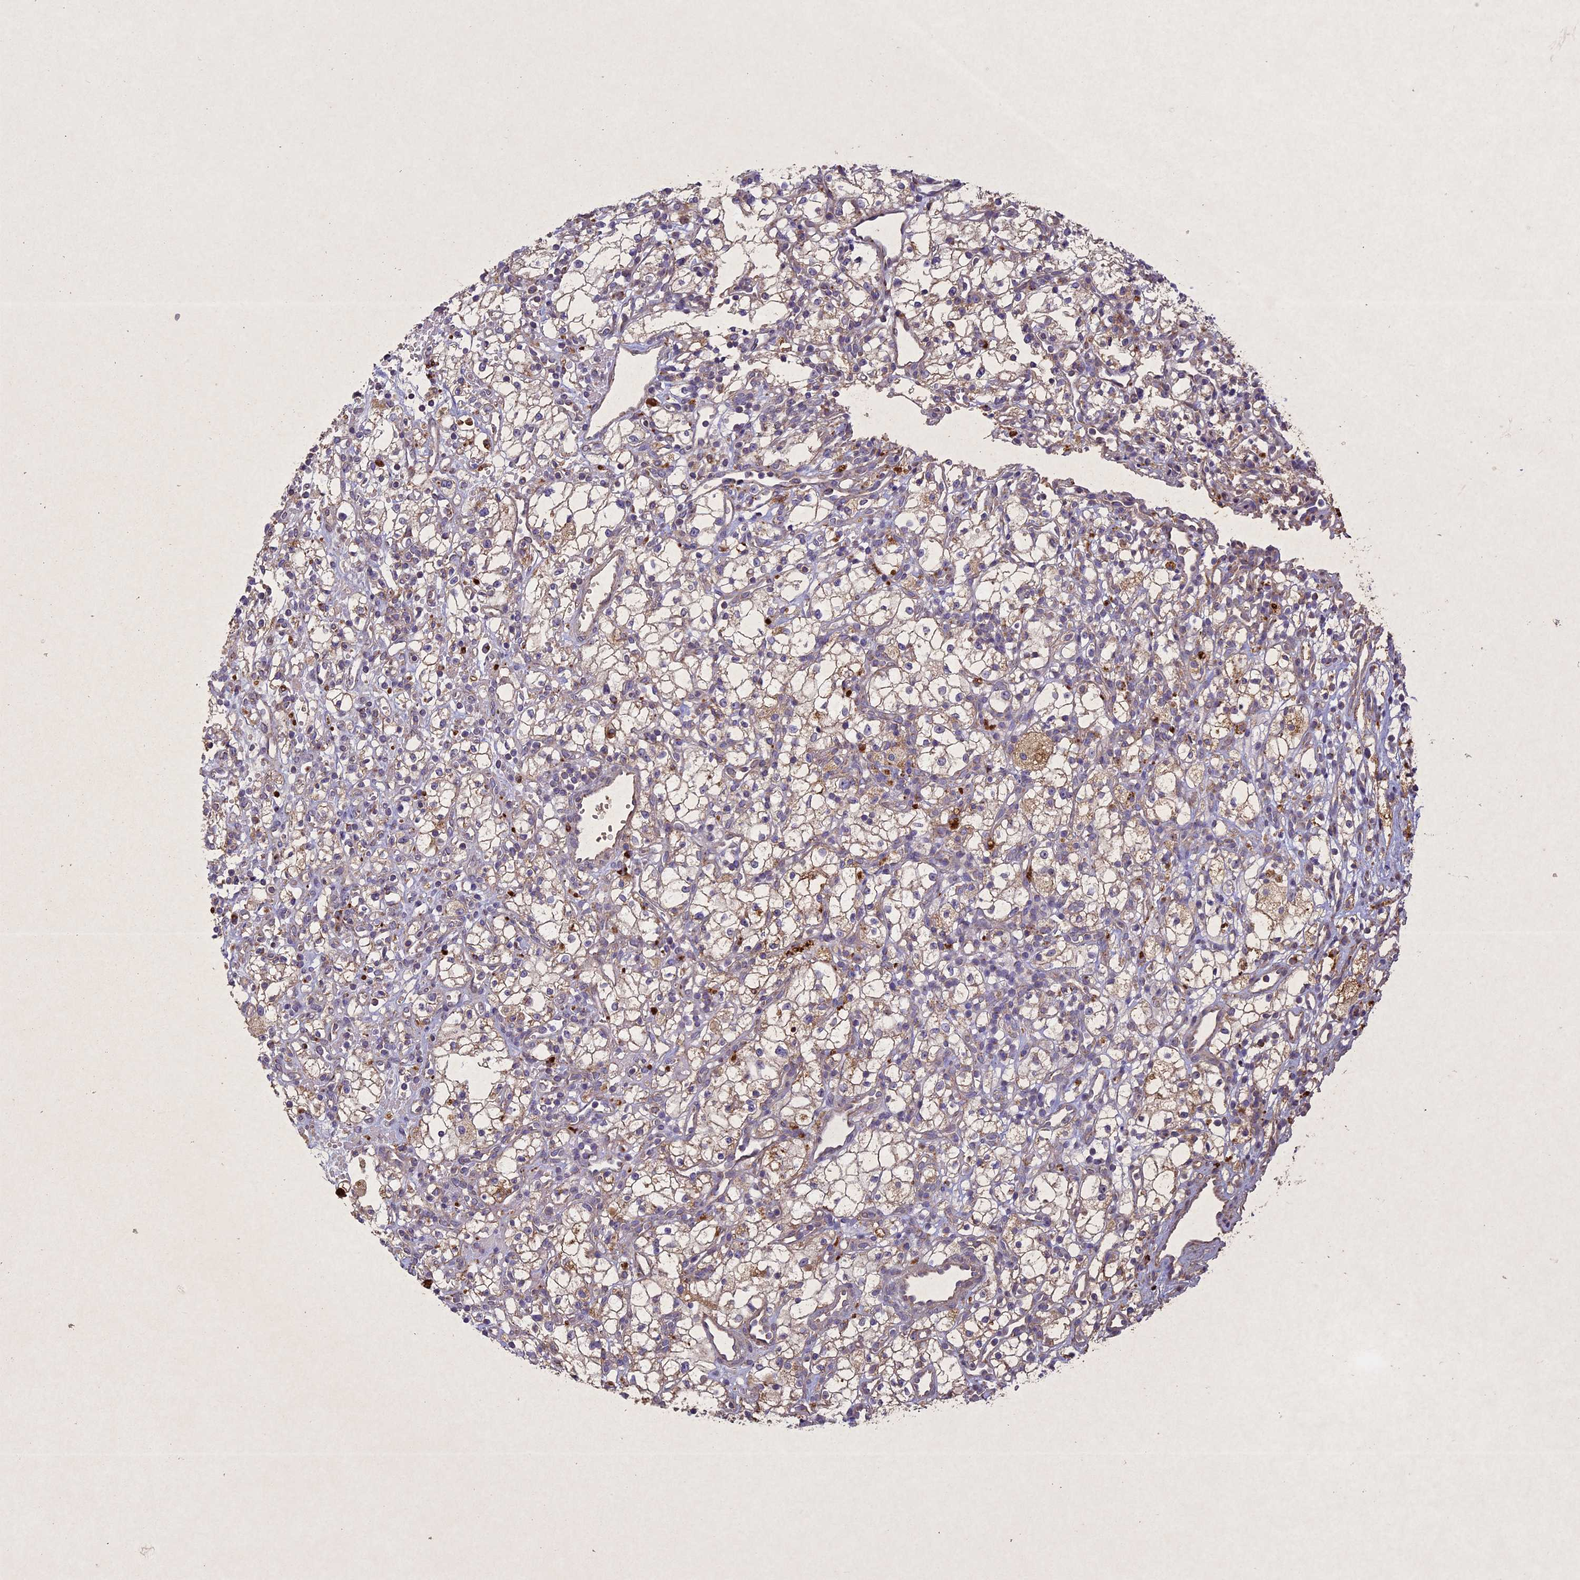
{"staining": {"intensity": "weak", "quantity": "<25%", "location": "cytoplasmic/membranous"}, "tissue": "renal cancer", "cell_type": "Tumor cells", "image_type": "cancer", "snomed": [{"axis": "morphology", "description": "Adenocarcinoma, NOS"}, {"axis": "topography", "description": "Kidney"}], "caption": "Renal adenocarcinoma was stained to show a protein in brown. There is no significant staining in tumor cells.", "gene": "CIAO2B", "patient": {"sex": "male", "age": 59}}